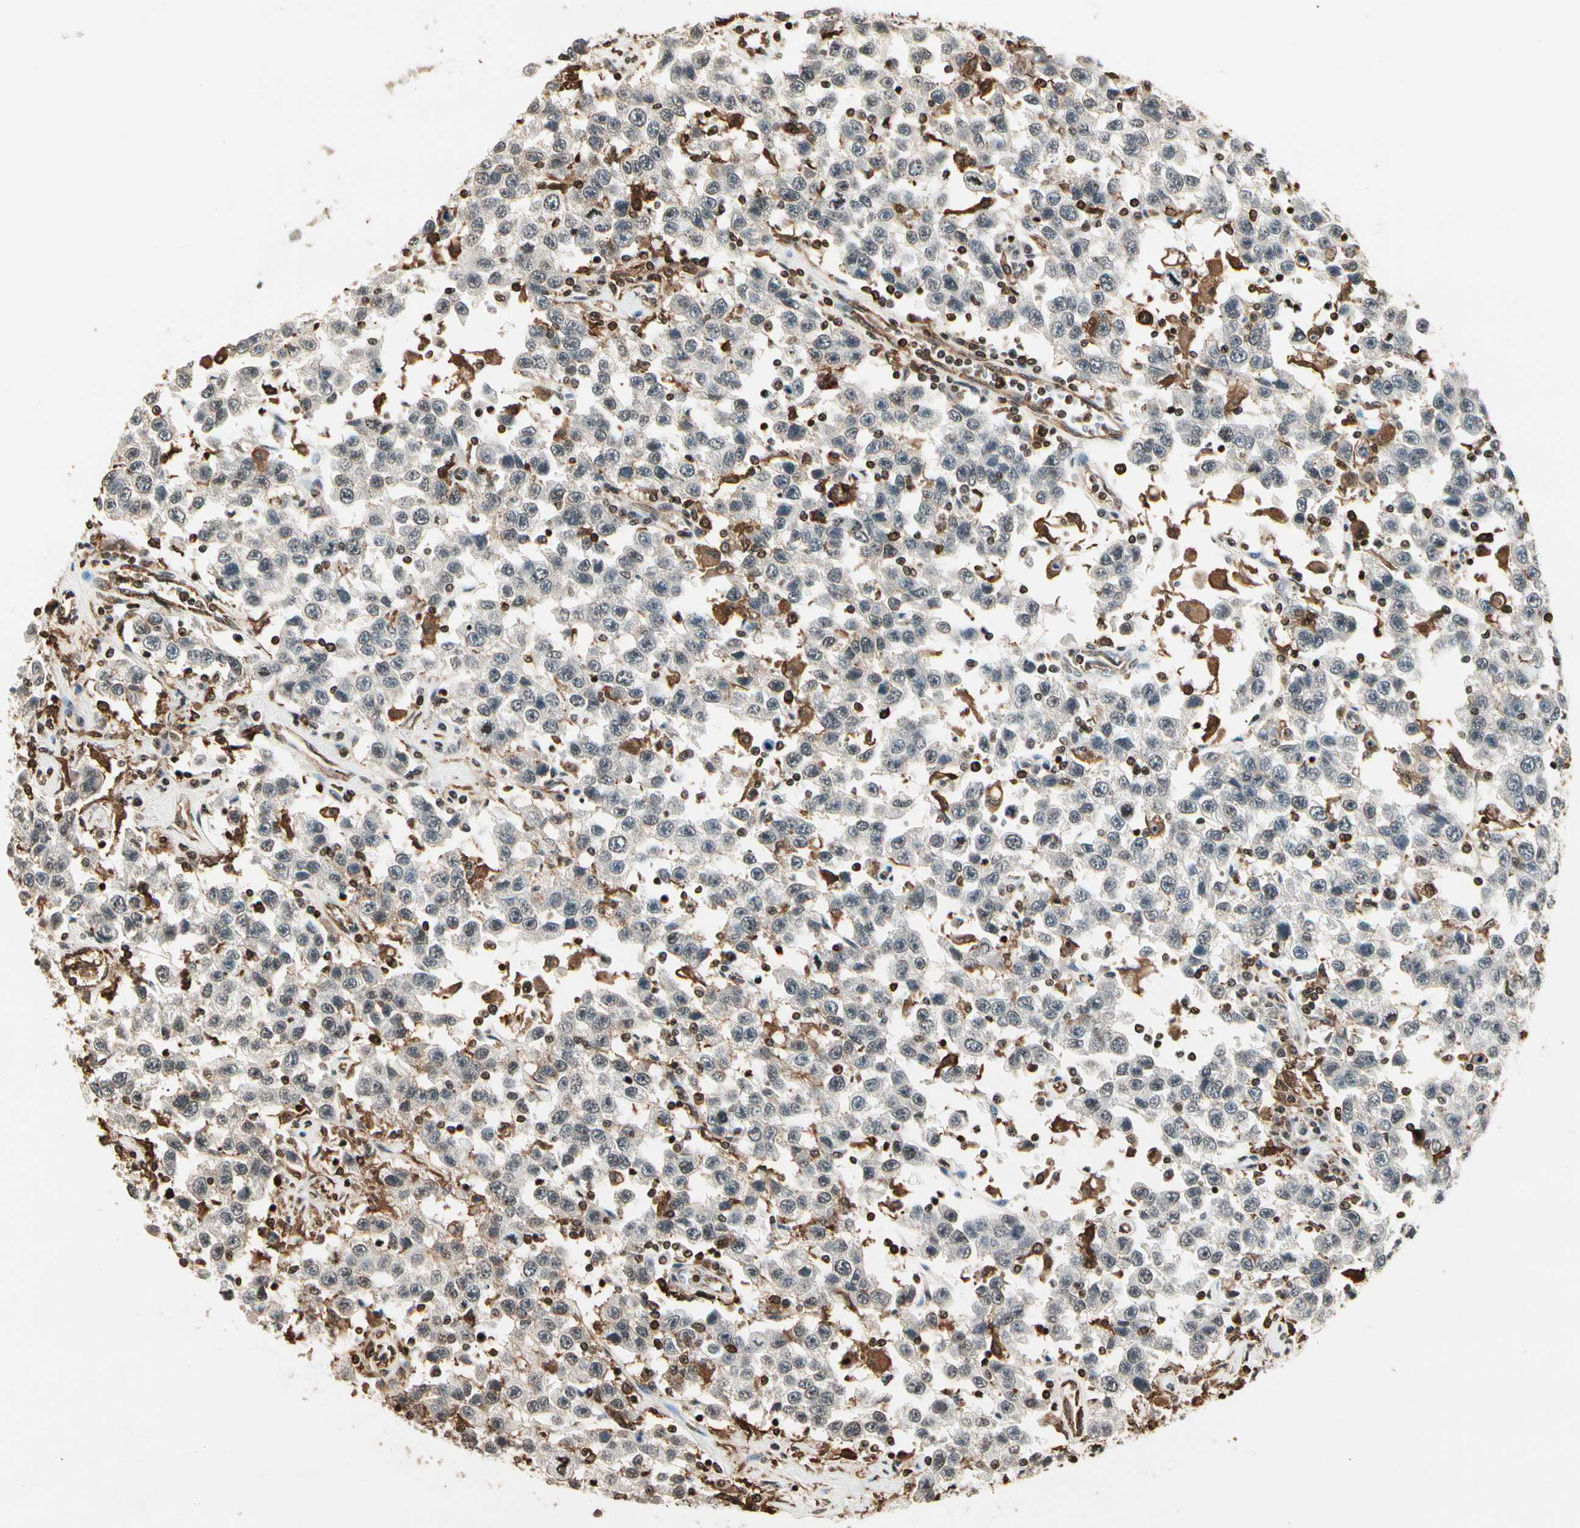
{"staining": {"intensity": "negative", "quantity": "none", "location": "none"}, "tissue": "testis cancer", "cell_type": "Tumor cells", "image_type": "cancer", "snomed": [{"axis": "morphology", "description": "Seminoma, NOS"}, {"axis": "topography", "description": "Testis"}], "caption": "Immunohistochemistry (IHC) photomicrograph of human seminoma (testis) stained for a protein (brown), which exhibits no positivity in tumor cells.", "gene": "FER", "patient": {"sex": "male", "age": 41}}